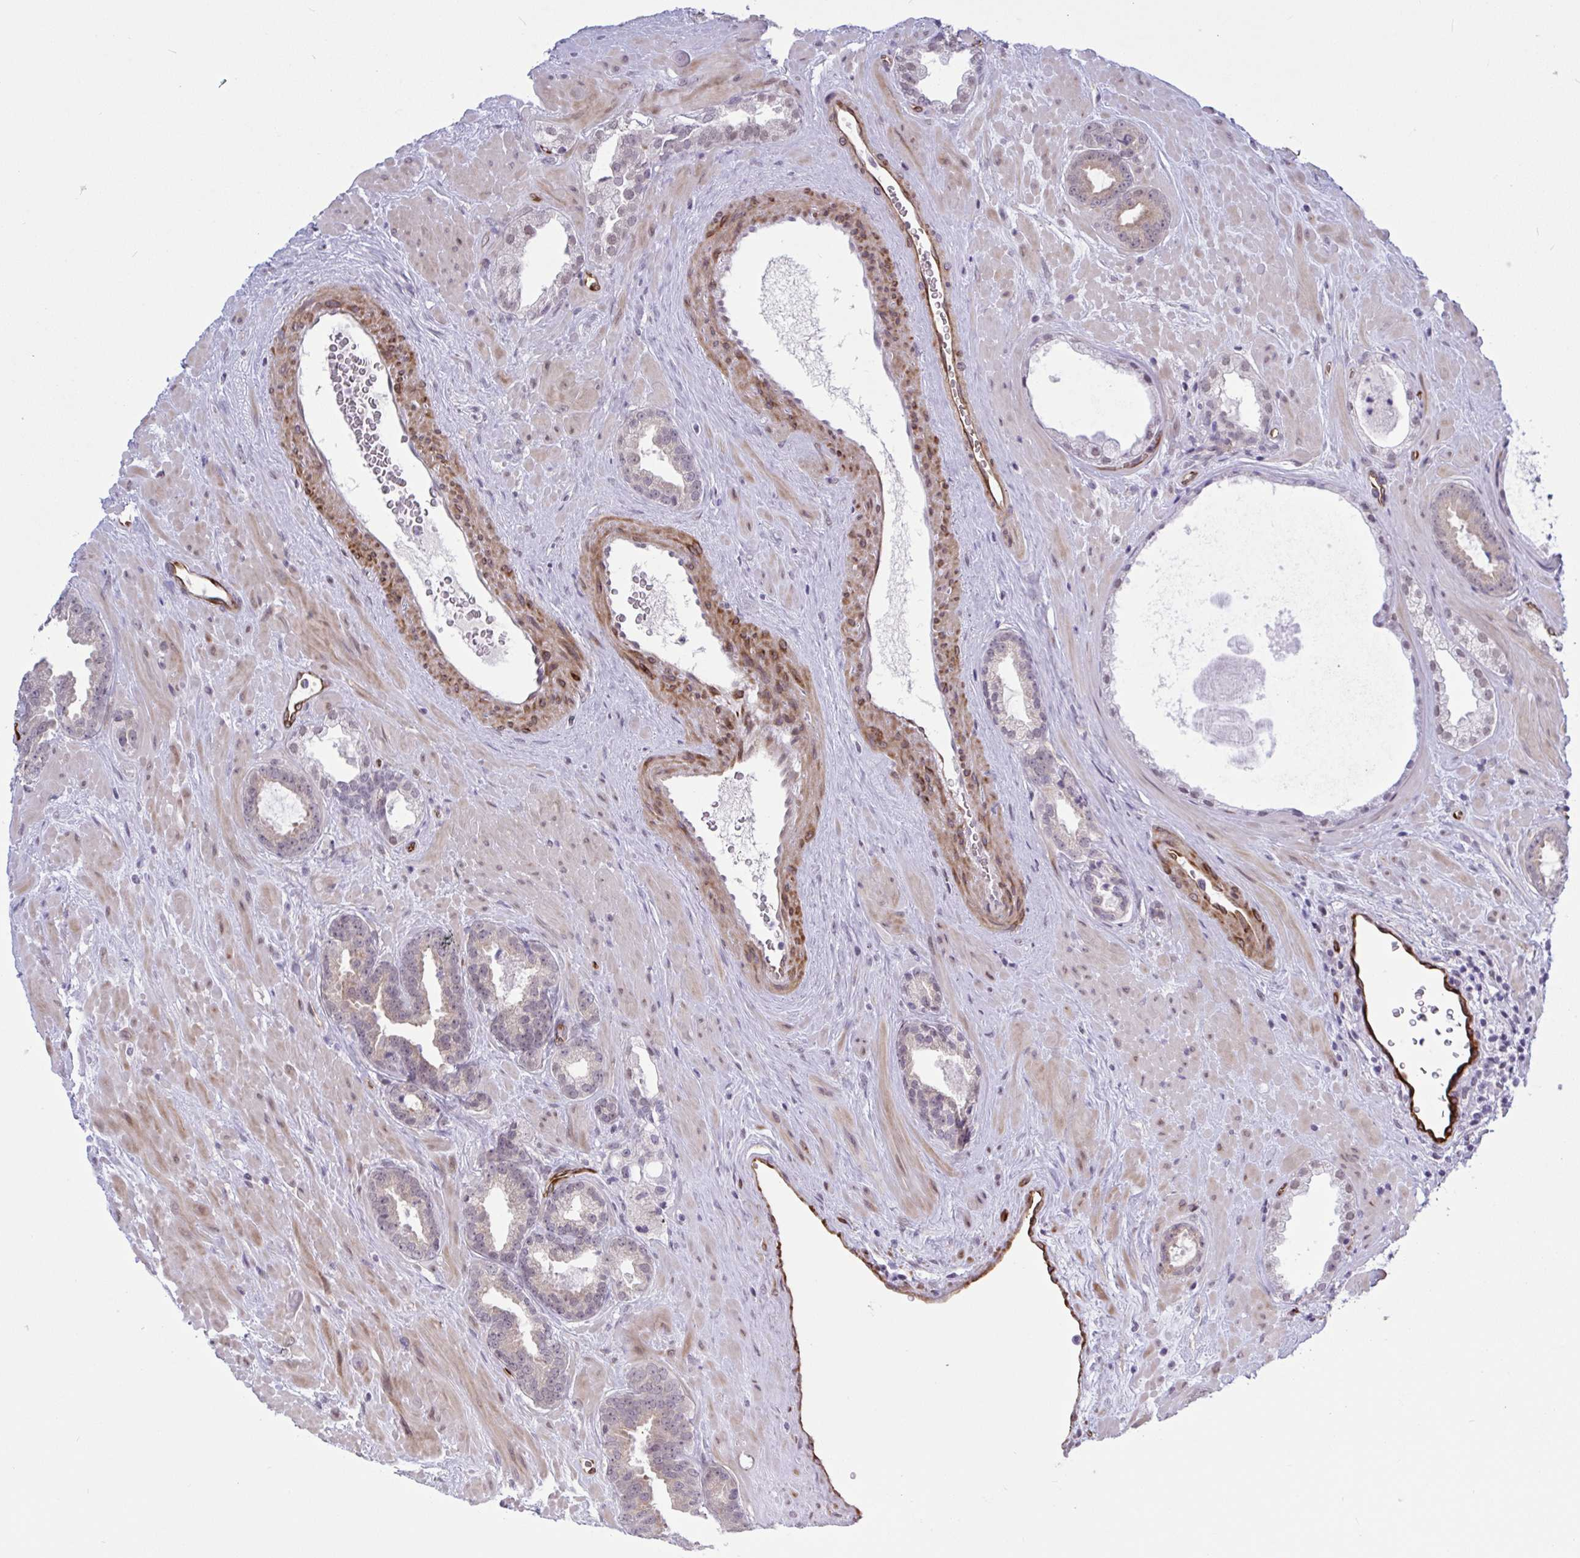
{"staining": {"intensity": "negative", "quantity": "none", "location": "none"}, "tissue": "prostate cancer", "cell_type": "Tumor cells", "image_type": "cancer", "snomed": [{"axis": "morphology", "description": "Adenocarcinoma, Low grade"}, {"axis": "topography", "description": "Prostate"}], "caption": "This is a photomicrograph of IHC staining of prostate cancer (low-grade adenocarcinoma), which shows no expression in tumor cells.", "gene": "EML1", "patient": {"sex": "male", "age": 62}}